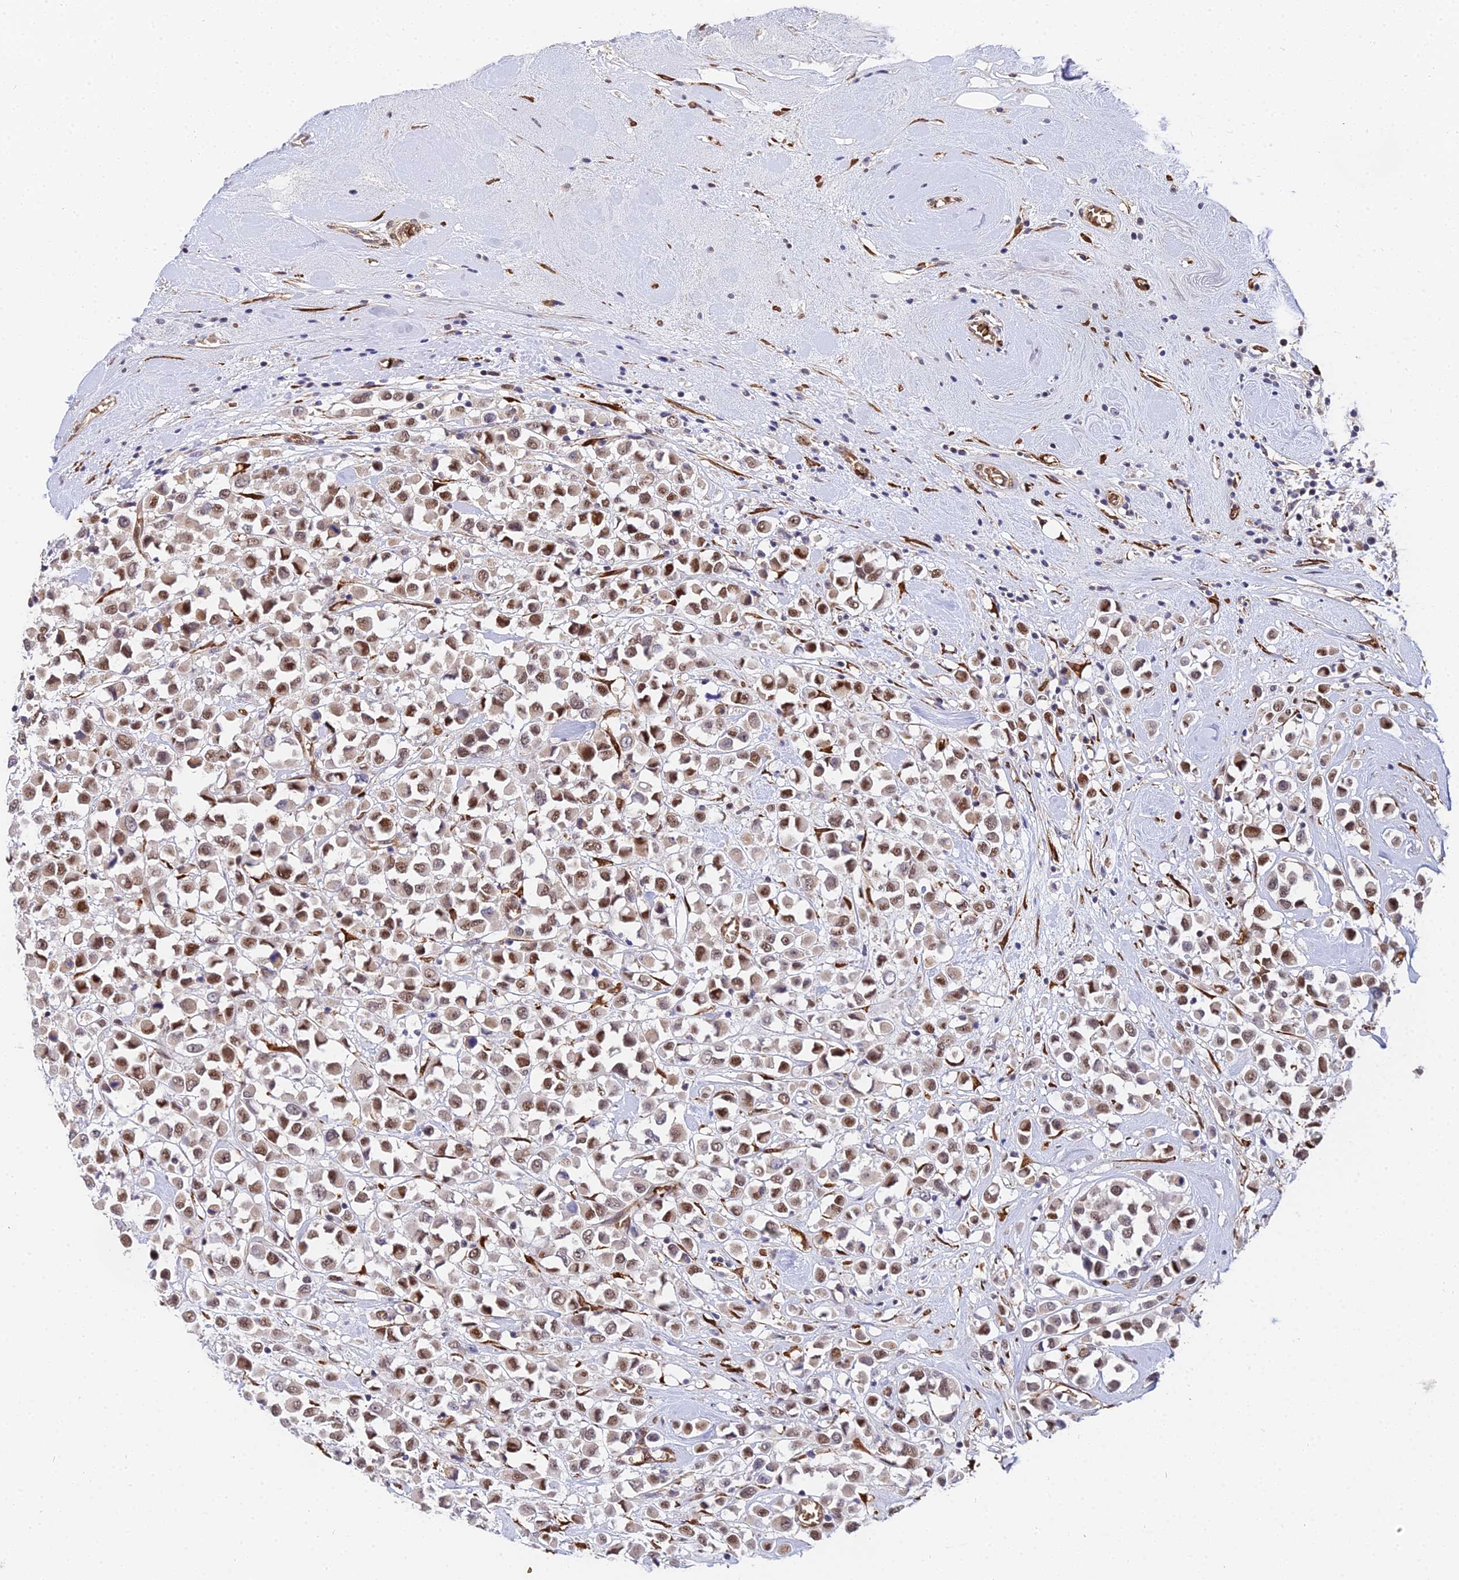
{"staining": {"intensity": "moderate", "quantity": ">75%", "location": "nuclear"}, "tissue": "breast cancer", "cell_type": "Tumor cells", "image_type": "cancer", "snomed": [{"axis": "morphology", "description": "Duct carcinoma"}, {"axis": "topography", "description": "Breast"}], "caption": "Protein expression analysis of human breast intraductal carcinoma reveals moderate nuclear expression in about >75% of tumor cells.", "gene": "BCL9", "patient": {"sex": "female", "age": 61}}